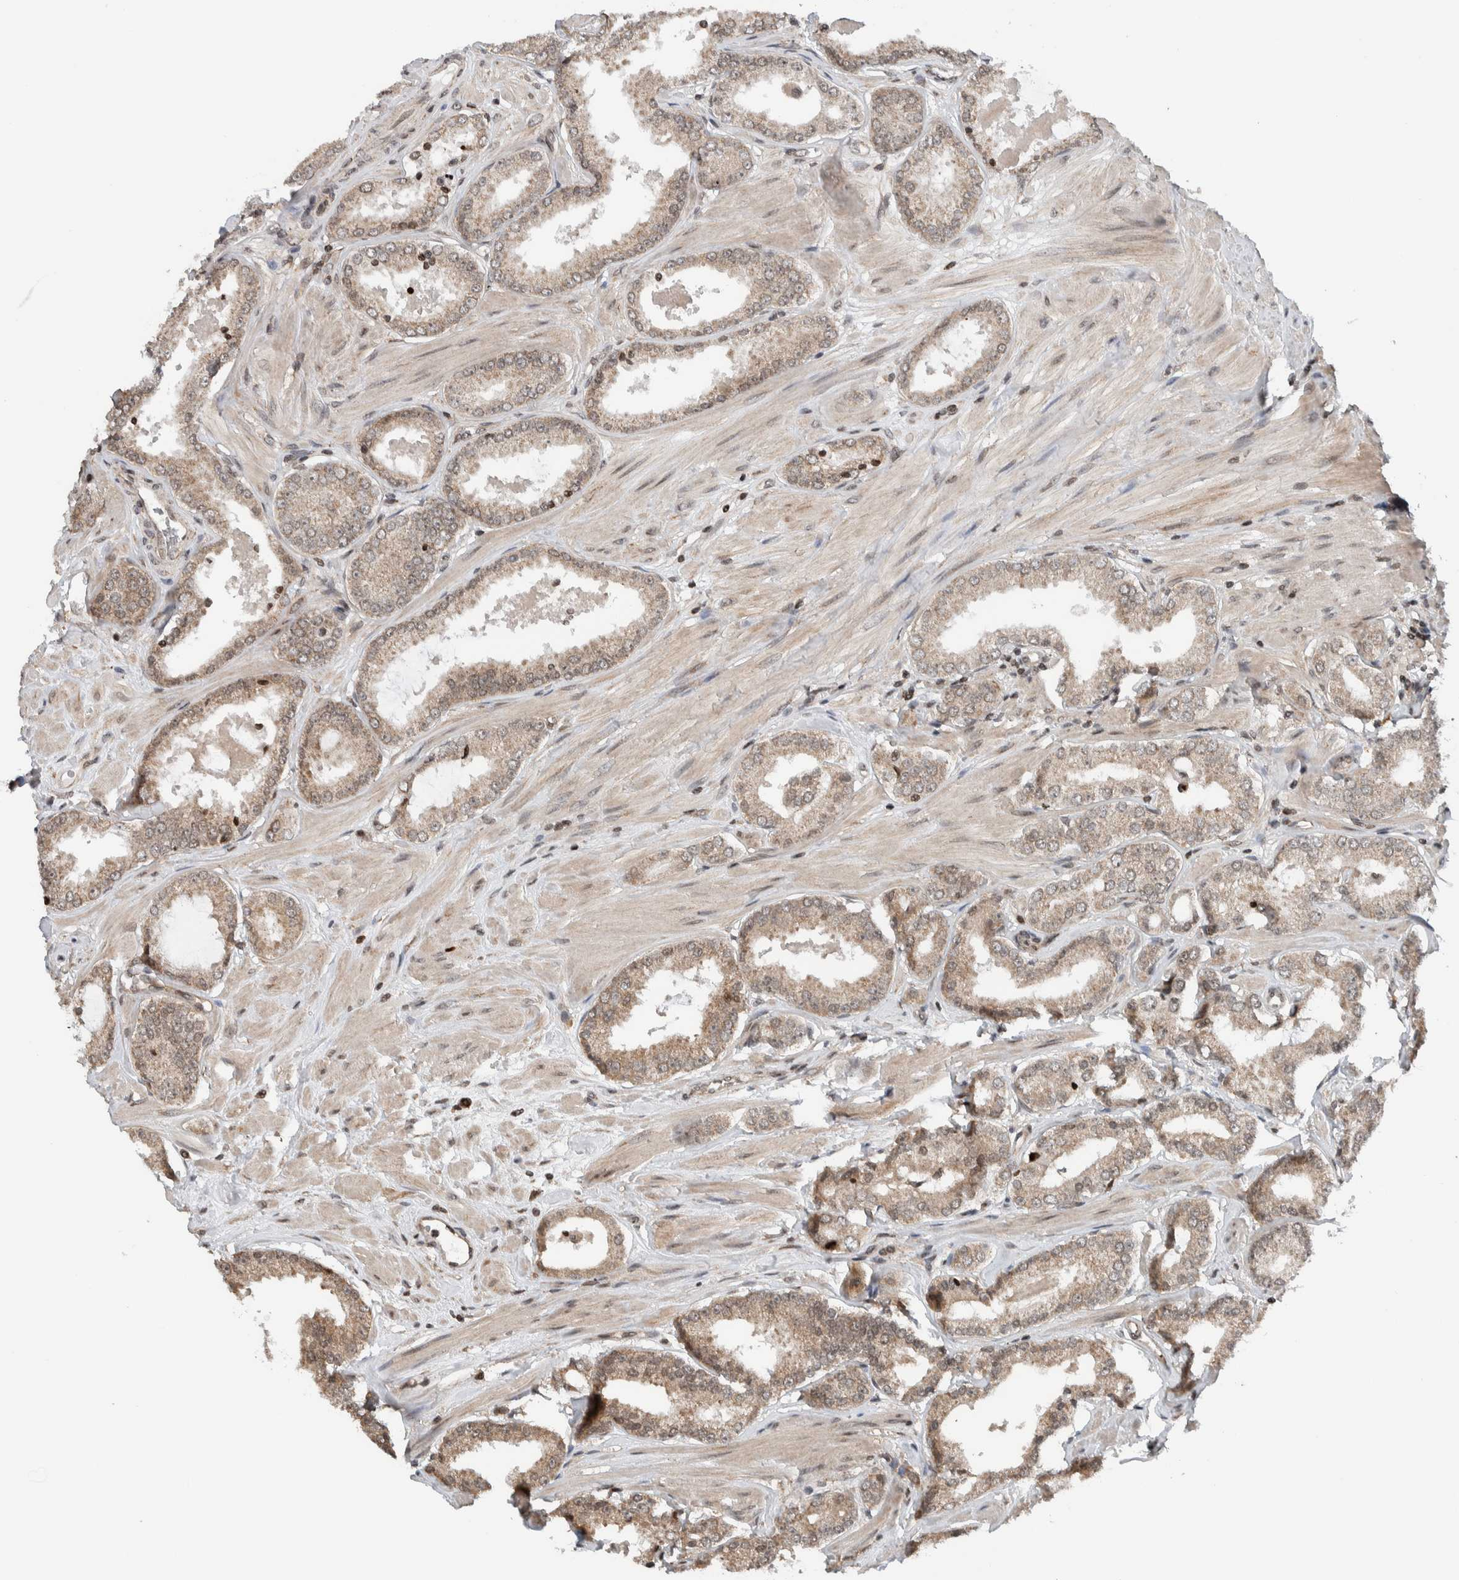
{"staining": {"intensity": "weak", "quantity": ">75%", "location": "cytoplasmic/membranous"}, "tissue": "prostate cancer", "cell_type": "Tumor cells", "image_type": "cancer", "snomed": [{"axis": "morphology", "description": "Adenocarcinoma, Low grade"}, {"axis": "topography", "description": "Prostate"}], "caption": "Brown immunohistochemical staining in low-grade adenocarcinoma (prostate) shows weak cytoplasmic/membranous expression in approximately >75% of tumor cells.", "gene": "NPLOC4", "patient": {"sex": "male", "age": 62}}